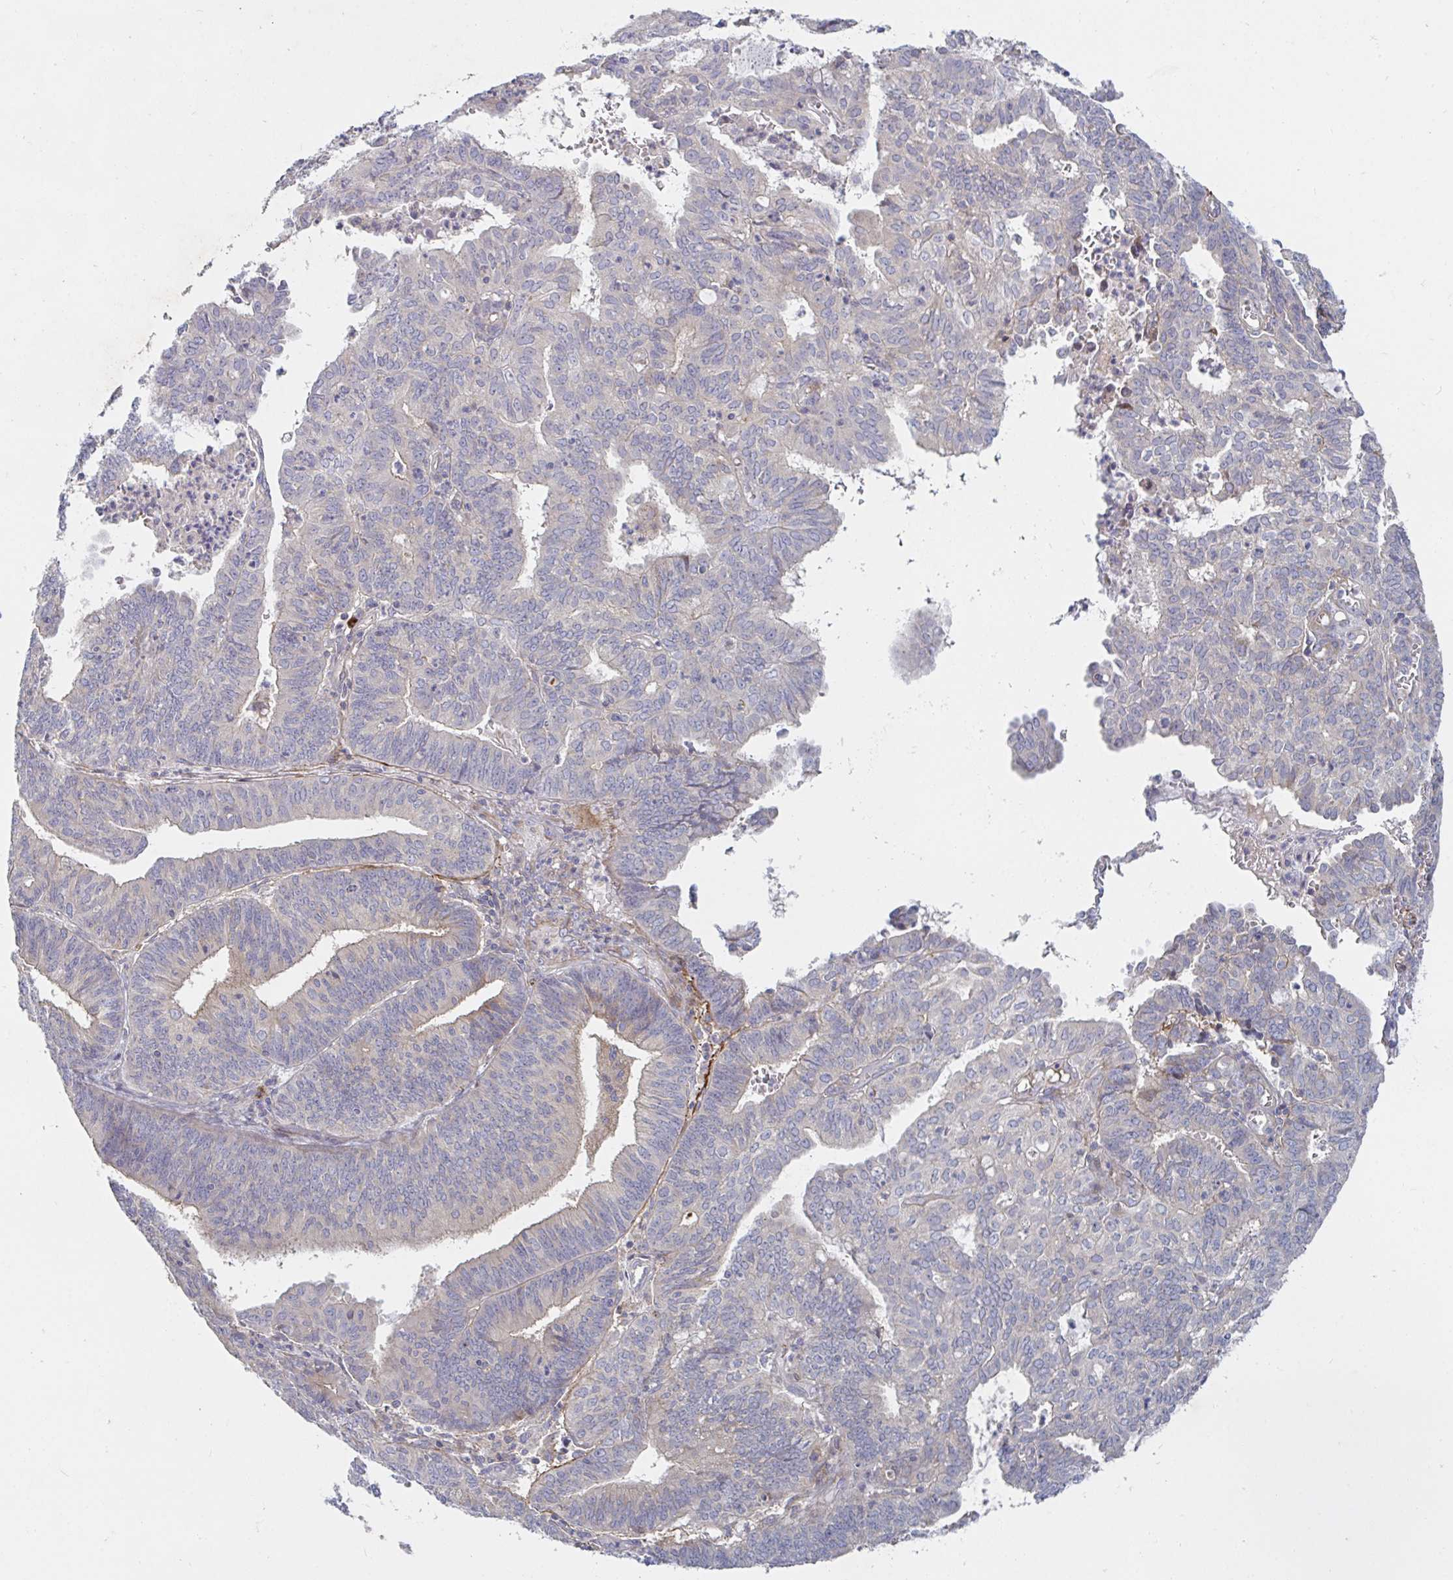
{"staining": {"intensity": "negative", "quantity": "none", "location": "none"}, "tissue": "endometrial cancer", "cell_type": "Tumor cells", "image_type": "cancer", "snomed": [{"axis": "morphology", "description": "Adenocarcinoma, NOS"}, {"axis": "topography", "description": "Endometrium"}], "caption": "Immunohistochemistry histopathology image of neoplastic tissue: endometrial adenocarcinoma stained with DAB displays no significant protein positivity in tumor cells.", "gene": "SSH2", "patient": {"sex": "female", "age": 61}}